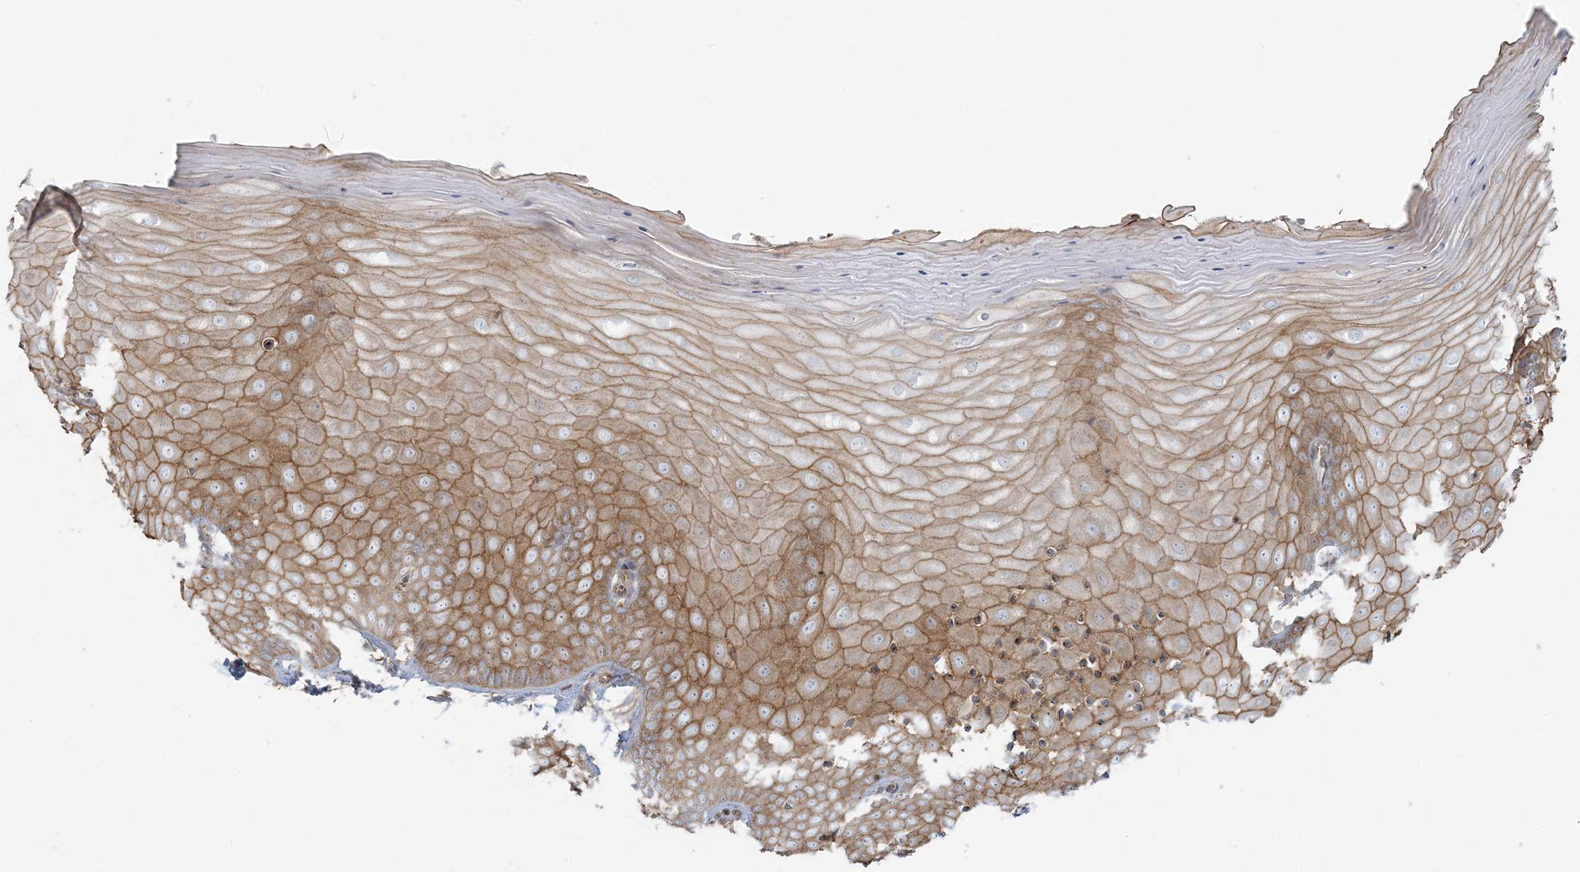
{"staining": {"intensity": "negative", "quantity": "none", "location": "none"}, "tissue": "cervix", "cell_type": "Glandular cells", "image_type": "normal", "snomed": [{"axis": "morphology", "description": "Normal tissue, NOS"}, {"axis": "topography", "description": "Cervix"}], "caption": "This is an immunohistochemistry image of normal human cervix. There is no staining in glandular cells.", "gene": "PIK3R4", "patient": {"sex": "female", "age": 55}}